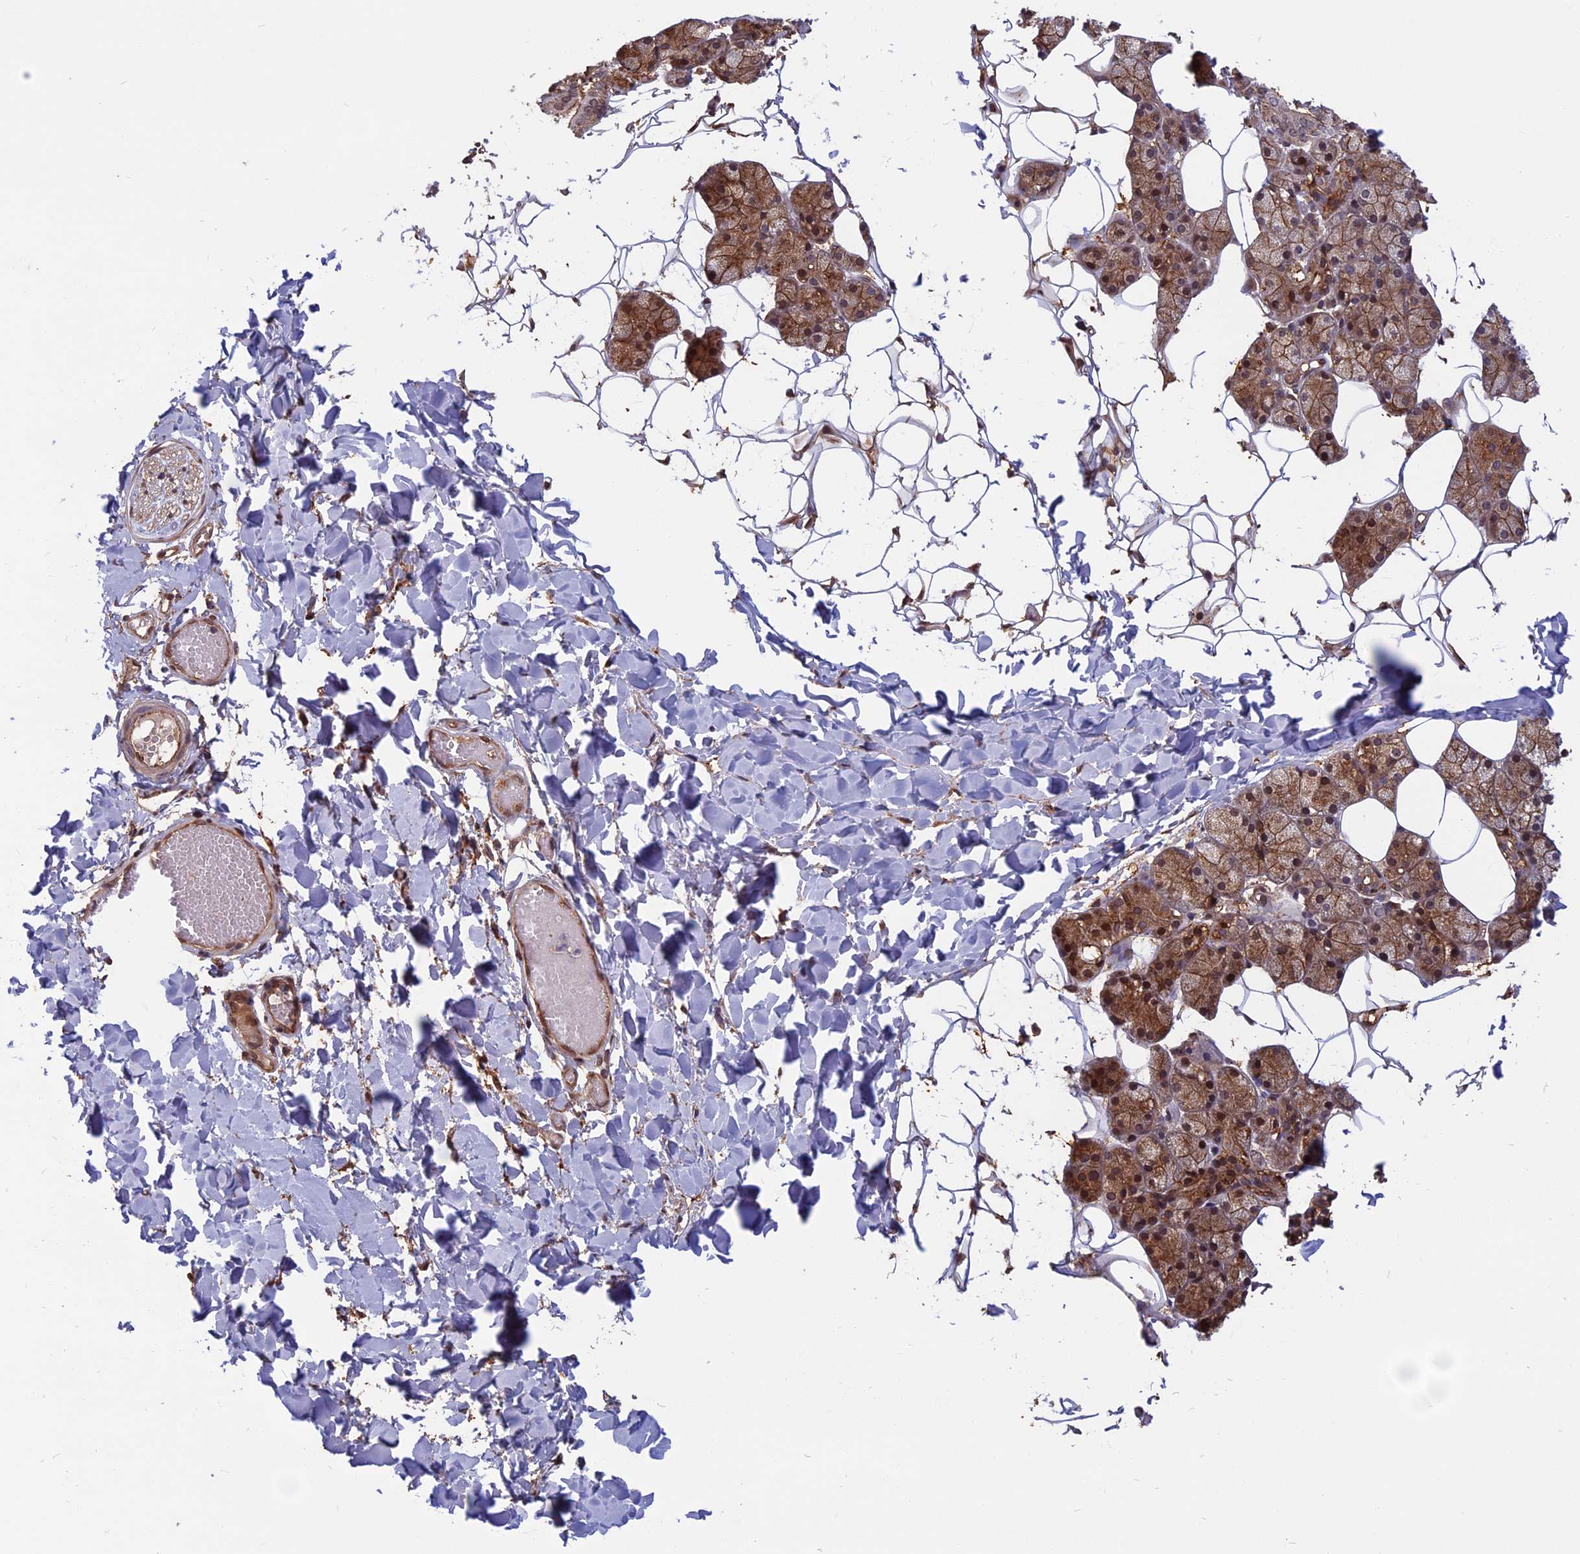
{"staining": {"intensity": "moderate", "quantity": ">75%", "location": "cytoplasmic/membranous,nuclear"}, "tissue": "salivary gland", "cell_type": "Glandular cells", "image_type": "normal", "snomed": [{"axis": "morphology", "description": "Normal tissue, NOS"}, {"axis": "topography", "description": "Salivary gland"}], "caption": "Glandular cells display medium levels of moderate cytoplasmic/membranous,nuclear expression in about >75% of cells in normal salivary gland.", "gene": "SPG11", "patient": {"sex": "female", "age": 33}}